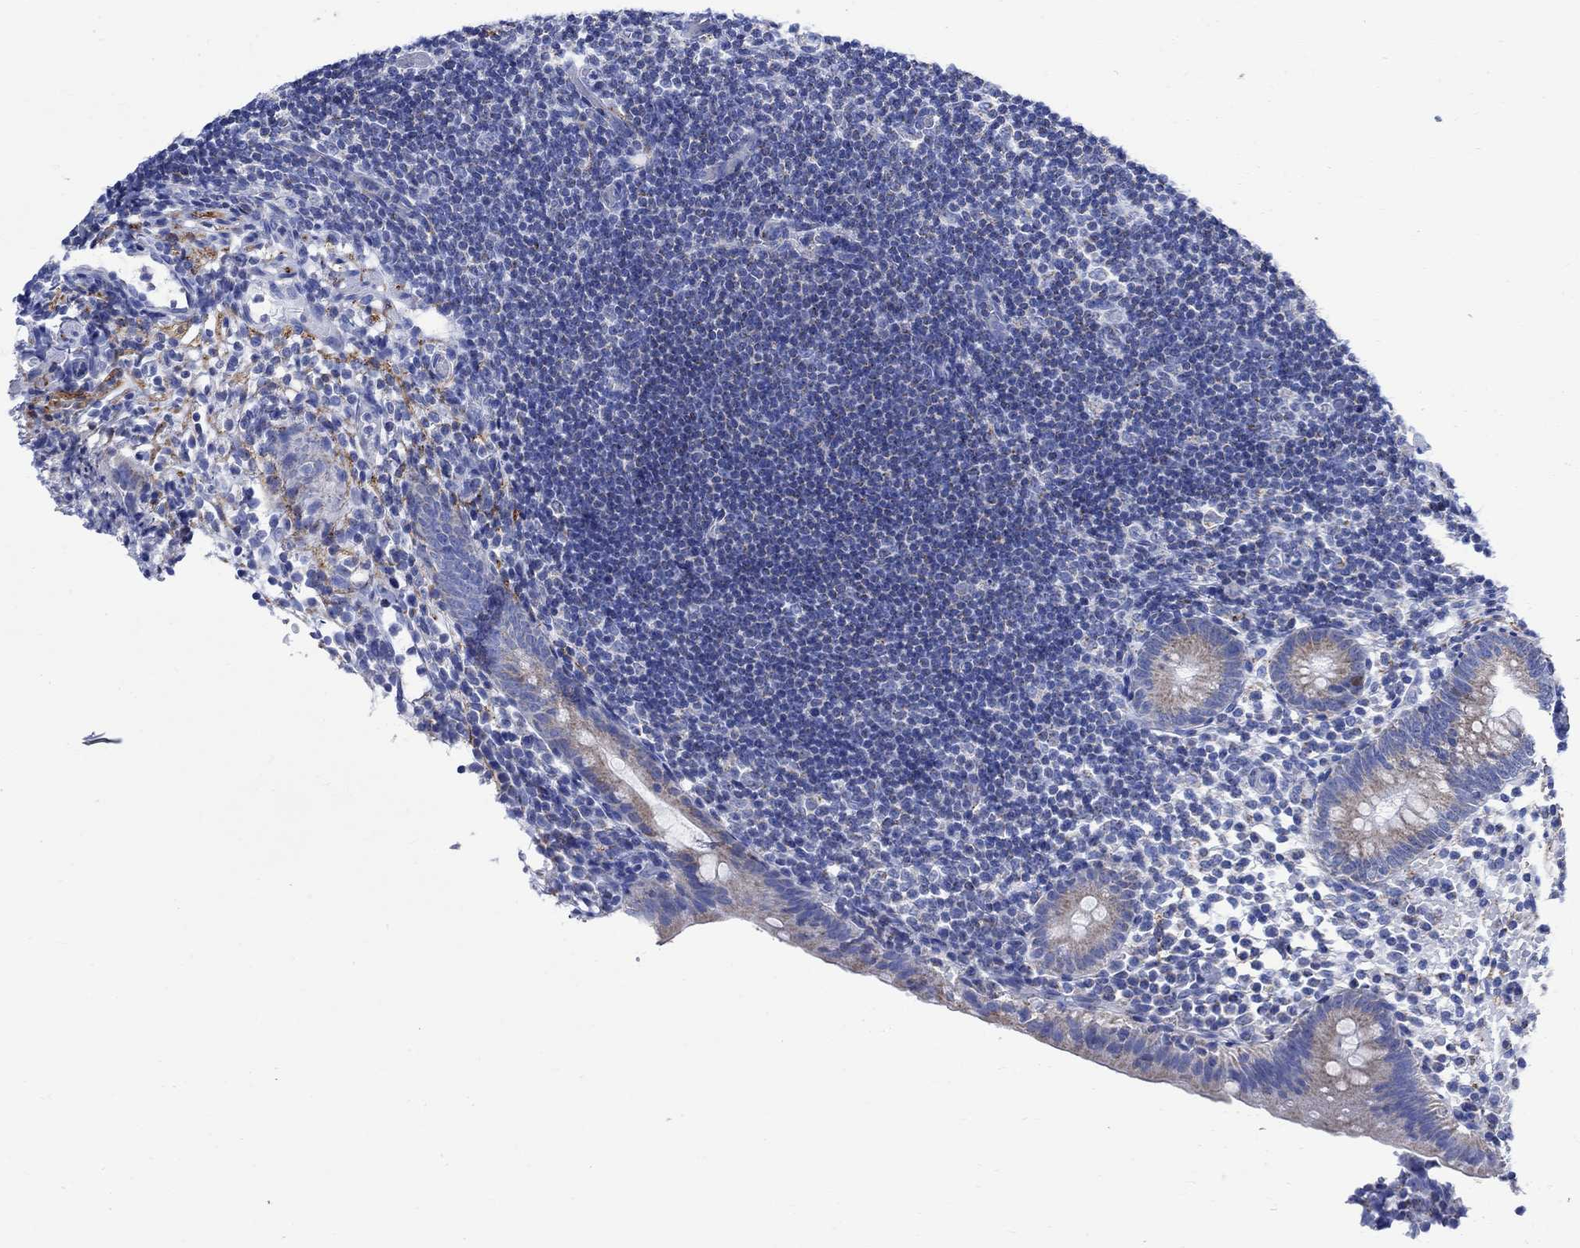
{"staining": {"intensity": "weak", "quantity": "25%-75%", "location": "cytoplasmic/membranous"}, "tissue": "appendix", "cell_type": "Glandular cells", "image_type": "normal", "snomed": [{"axis": "morphology", "description": "Normal tissue, NOS"}, {"axis": "topography", "description": "Appendix"}], "caption": "About 25%-75% of glandular cells in normal human appendix show weak cytoplasmic/membranous protein staining as visualized by brown immunohistochemical staining.", "gene": "CPLX1", "patient": {"sex": "female", "age": 40}}